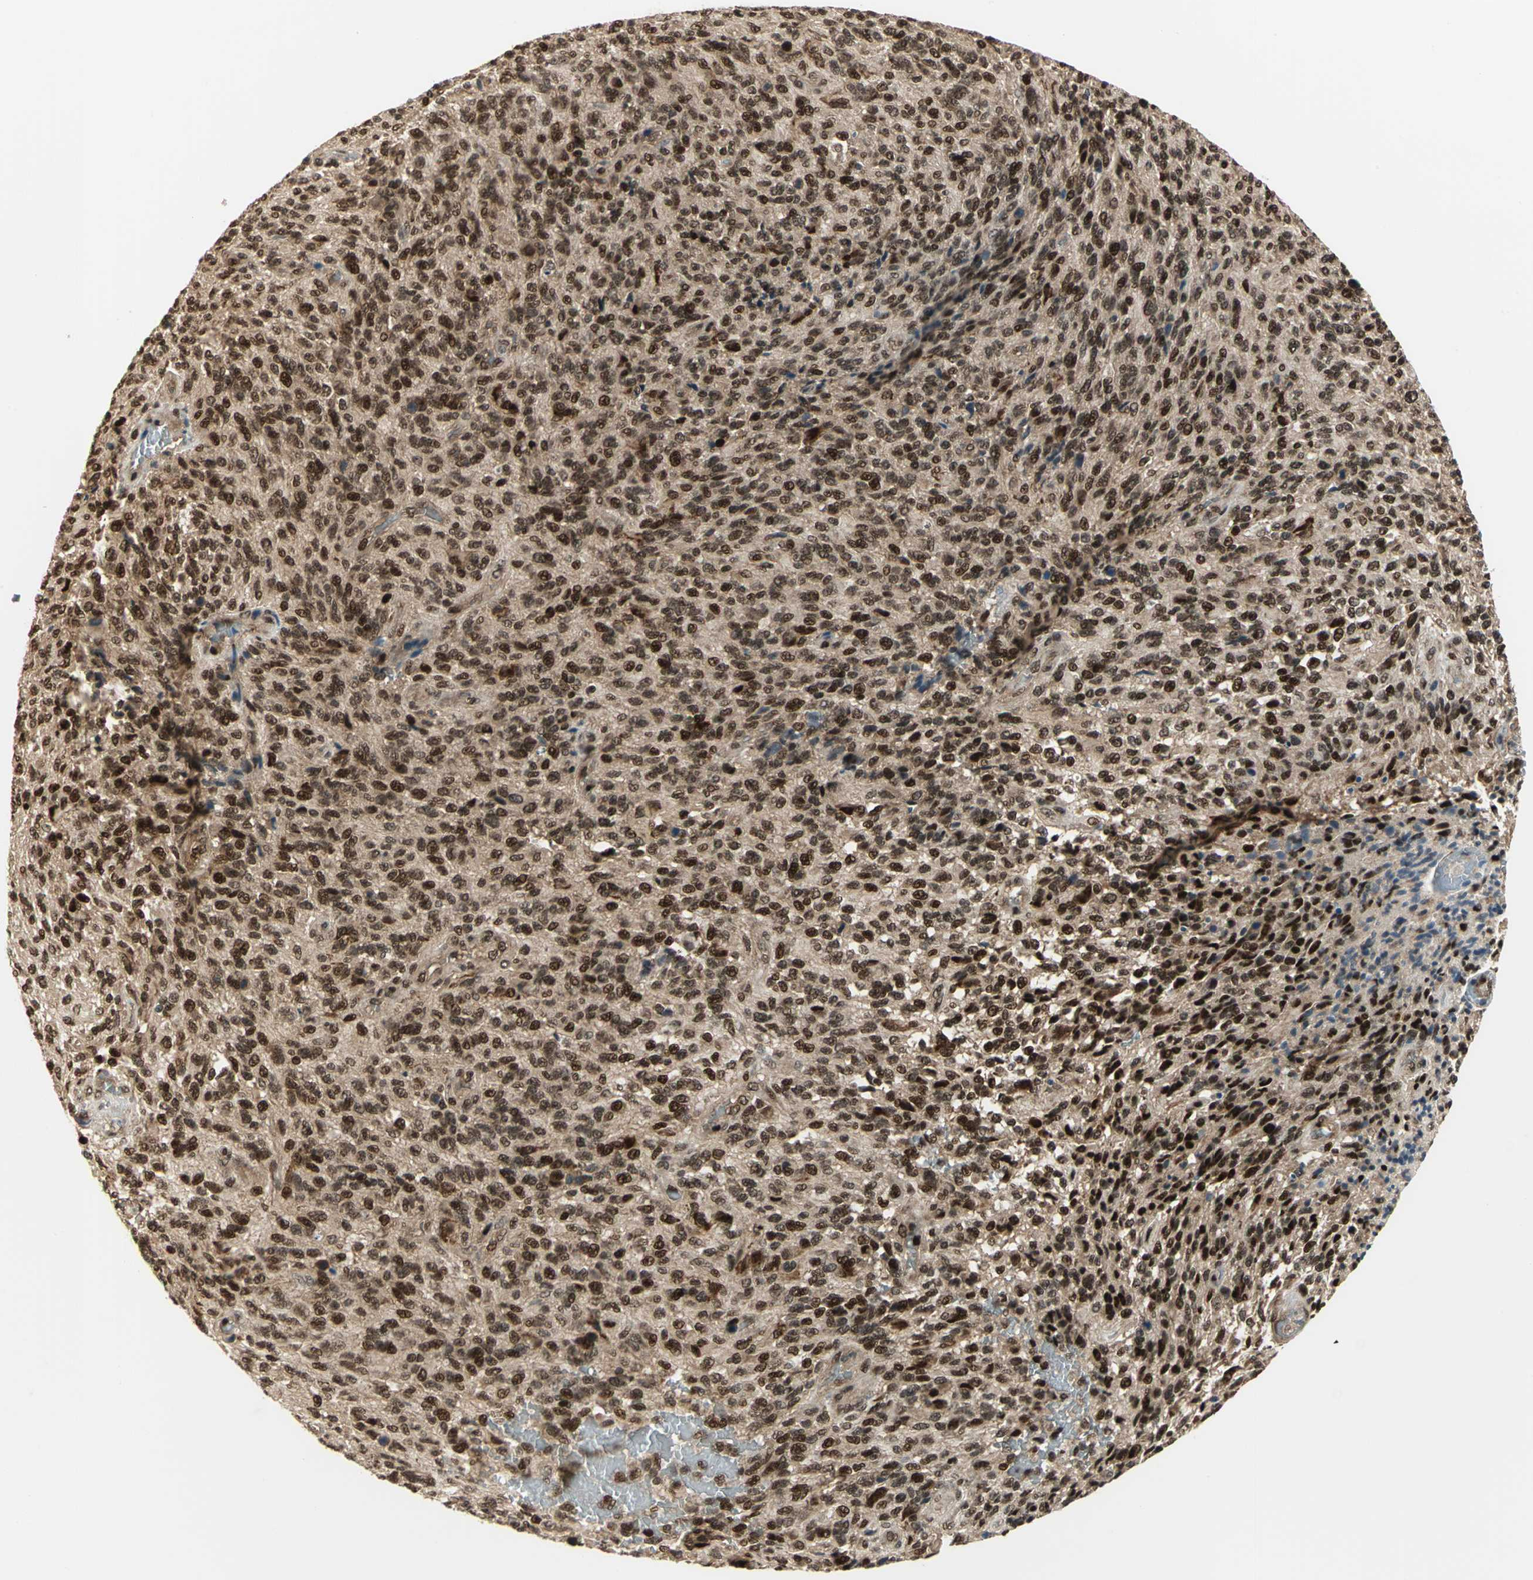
{"staining": {"intensity": "strong", "quantity": ">75%", "location": "cytoplasmic/membranous,nuclear"}, "tissue": "glioma", "cell_type": "Tumor cells", "image_type": "cancer", "snomed": [{"axis": "morphology", "description": "Normal tissue, NOS"}, {"axis": "morphology", "description": "Glioma, malignant, High grade"}, {"axis": "topography", "description": "Cerebral cortex"}], "caption": "A high amount of strong cytoplasmic/membranous and nuclear positivity is present in about >75% of tumor cells in glioma tissue. Nuclei are stained in blue.", "gene": "PSMC3", "patient": {"sex": "male", "age": 56}}